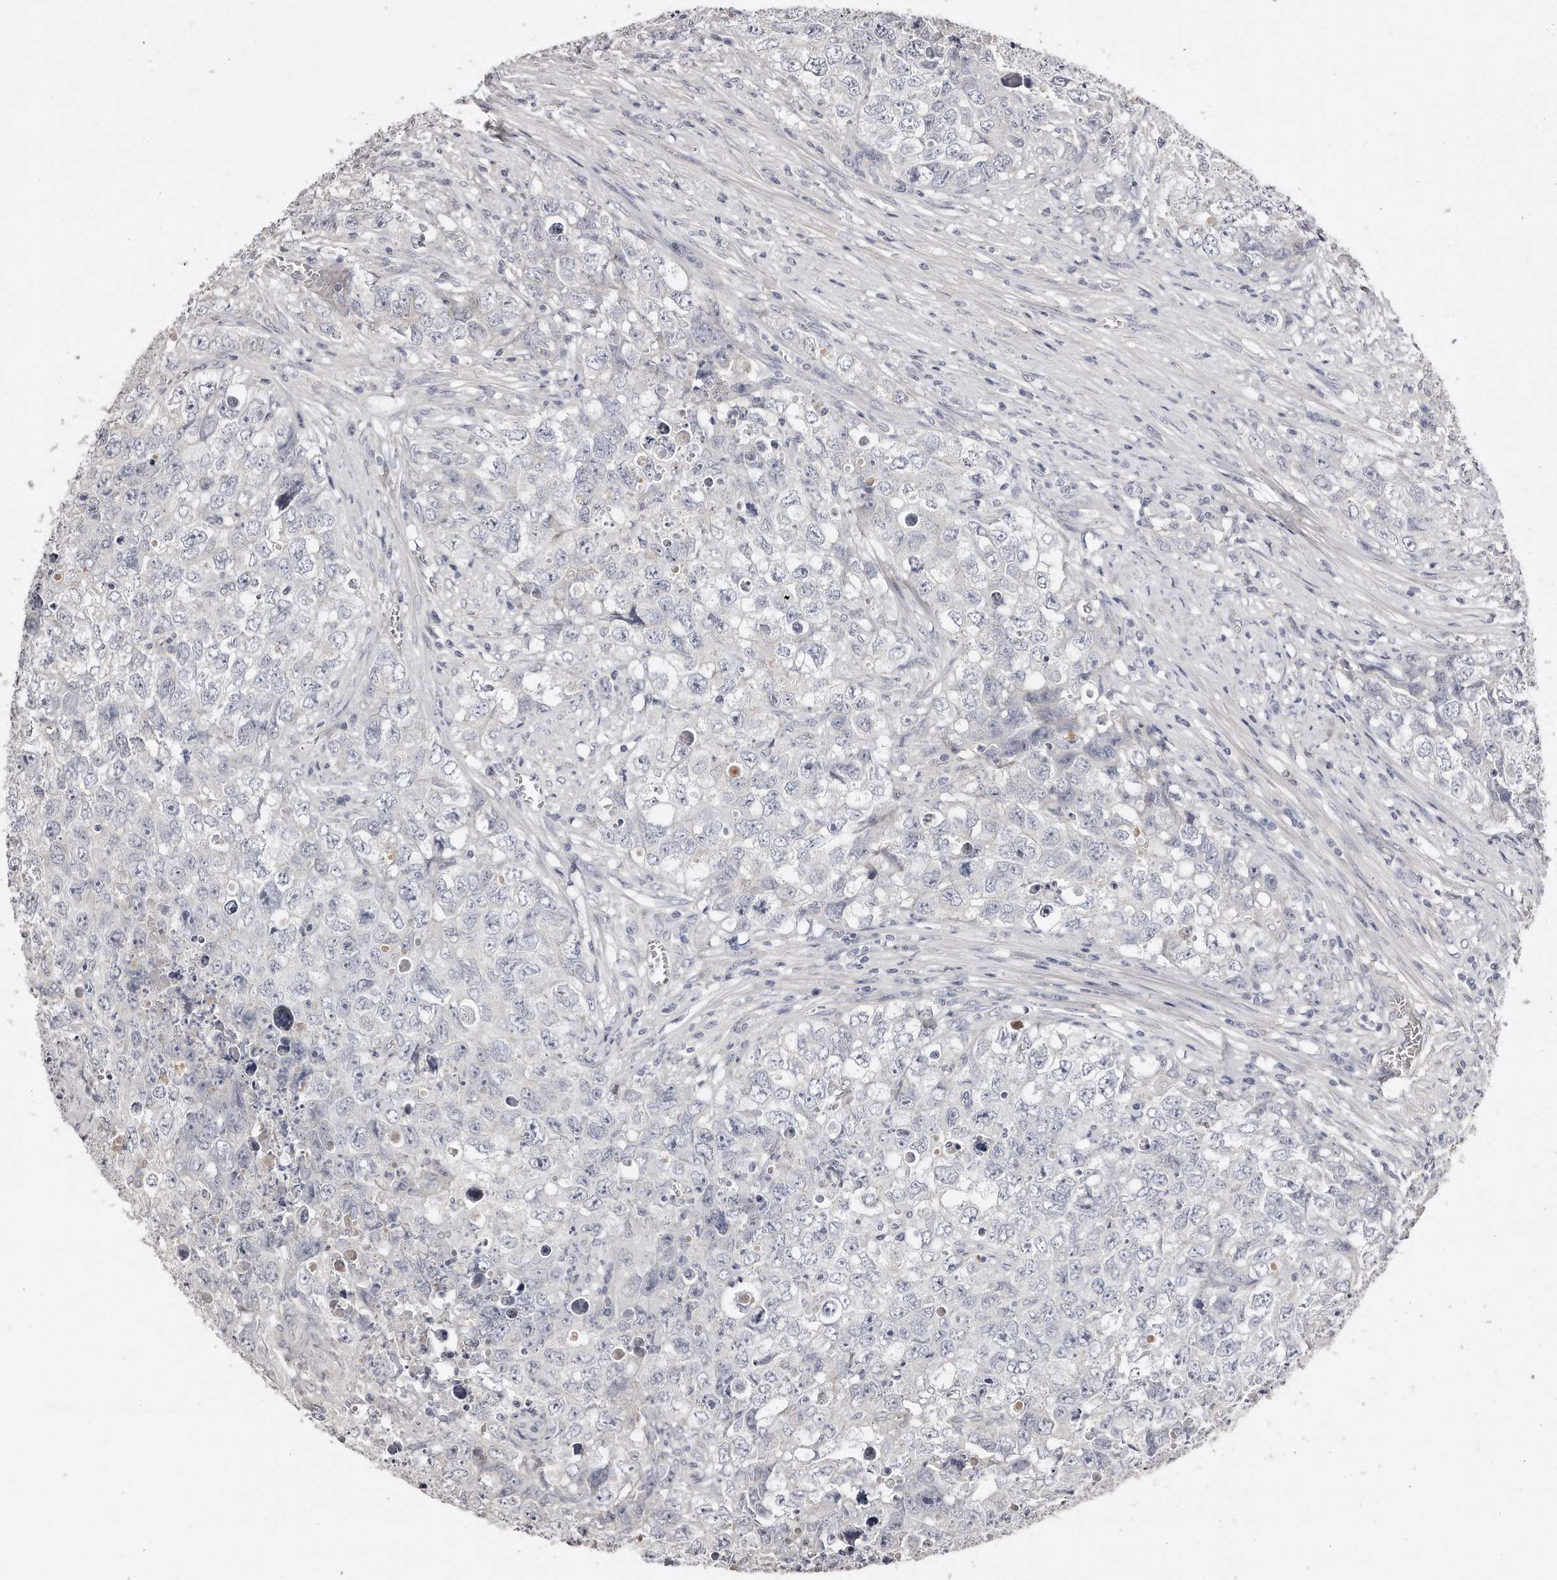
{"staining": {"intensity": "negative", "quantity": "none", "location": "none"}, "tissue": "testis cancer", "cell_type": "Tumor cells", "image_type": "cancer", "snomed": [{"axis": "morphology", "description": "Seminoma, NOS"}, {"axis": "morphology", "description": "Carcinoma, Embryonal, NOS"}, {"axis": "topography", "description": "Testis"}], "caption": "Immunohistochemistry (IHC) micrograph of neoplastic tissue: testis seminoma stained with DAB (3,3'-diaminobenzidine) reveals no significant protein positivity in tumor cells.", "gene": "LMOD1", "patient": {"sex": "male", "age": 43}}